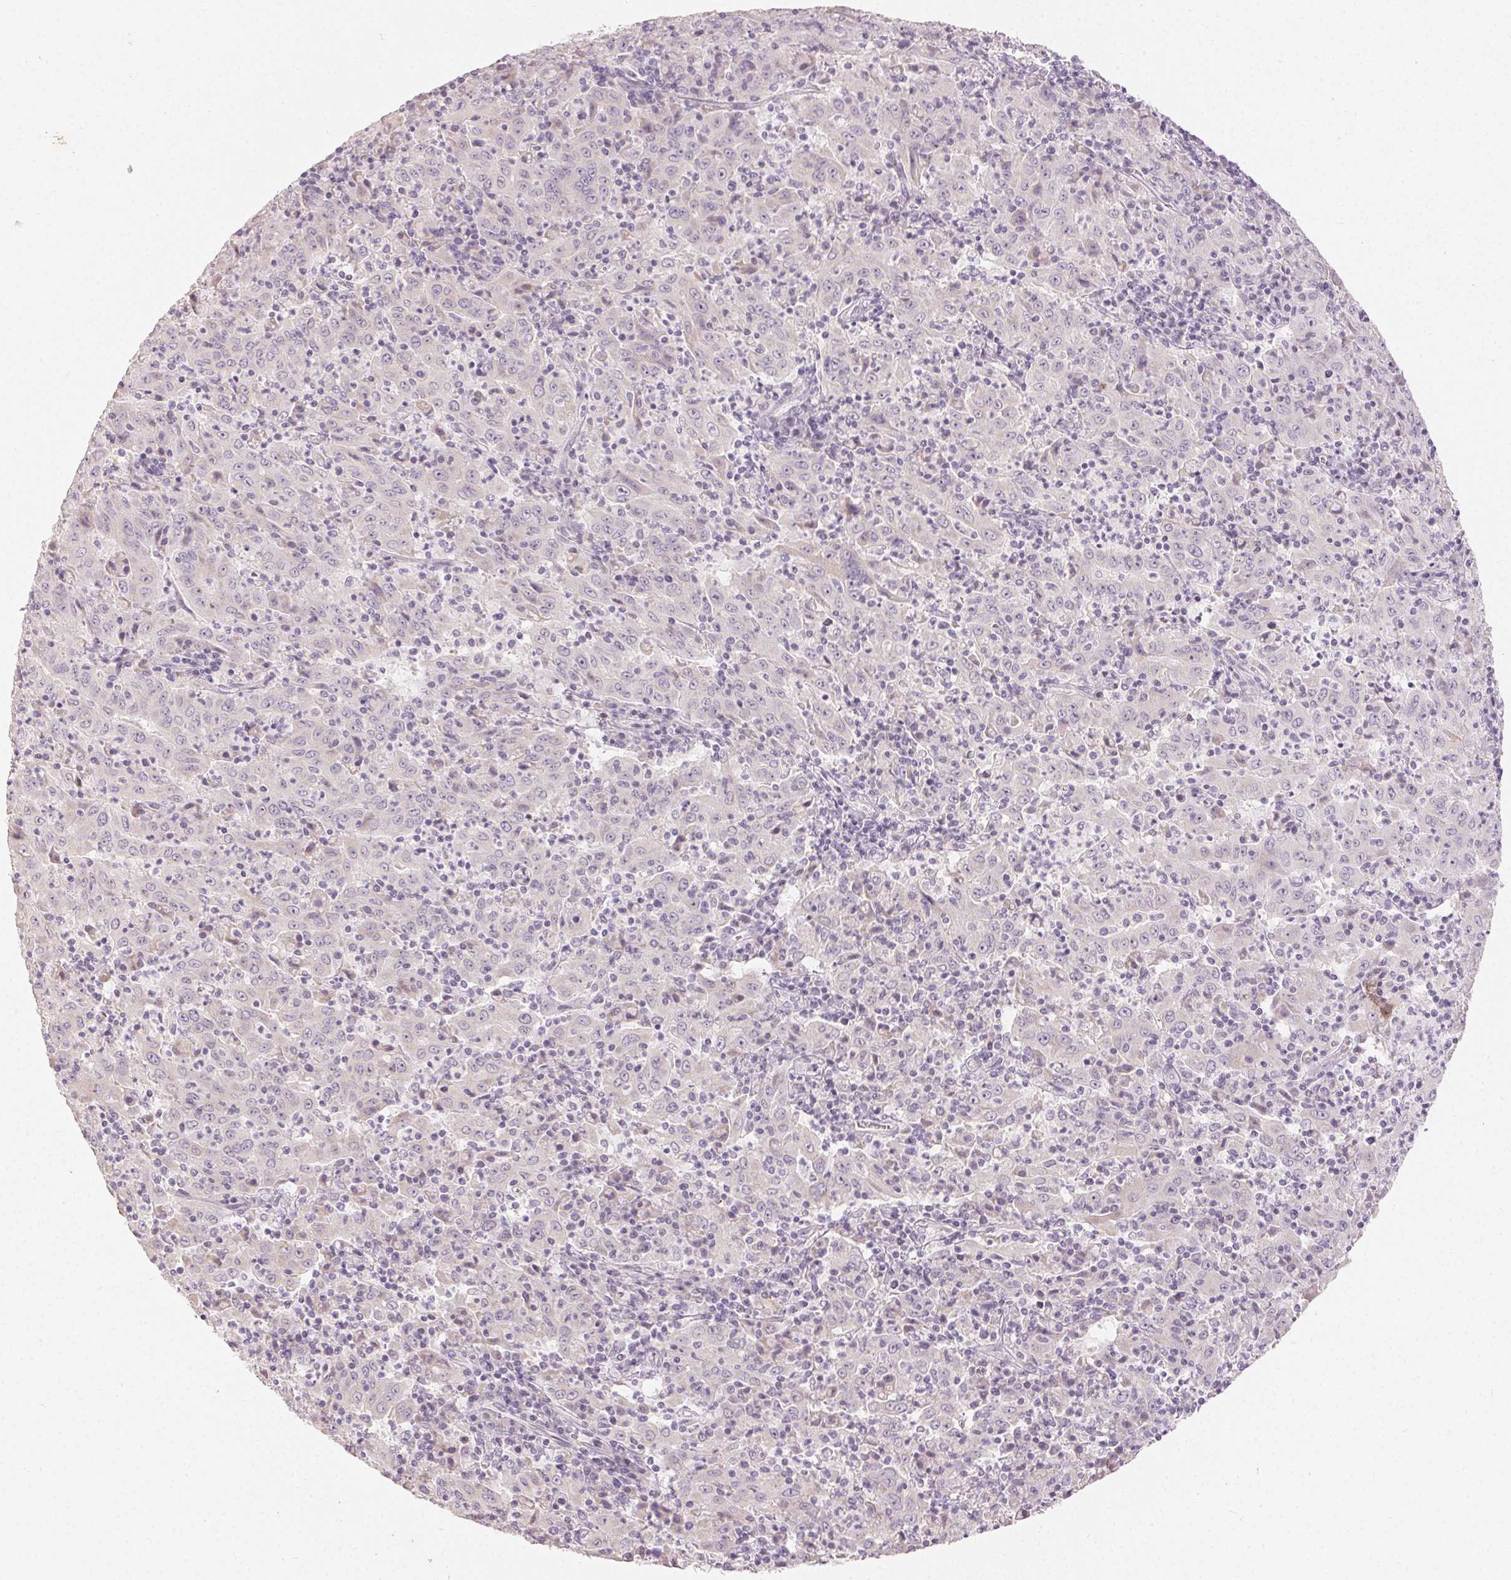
{"staining": {"intensity": "negative", "quantity": "none", "location": "none"}, "tissue": "pancreatic cancer", "cell_type": "Tumor cells", "image_type": "cancer", "snomed": [{"axis": "morphology", "description": "Adenocarcinoma, NOS"}, {"axis": "topography", "description": "Pancreas"}], "caption": "An immunohistochemistry micrograph of adenocarcinoma (pancreatic) is shown. There is no staining in tumor cells of adenocarcinoma (pancreatic).", "gene": "LVRN", "patient": {"sex": "male", "age": 63}}